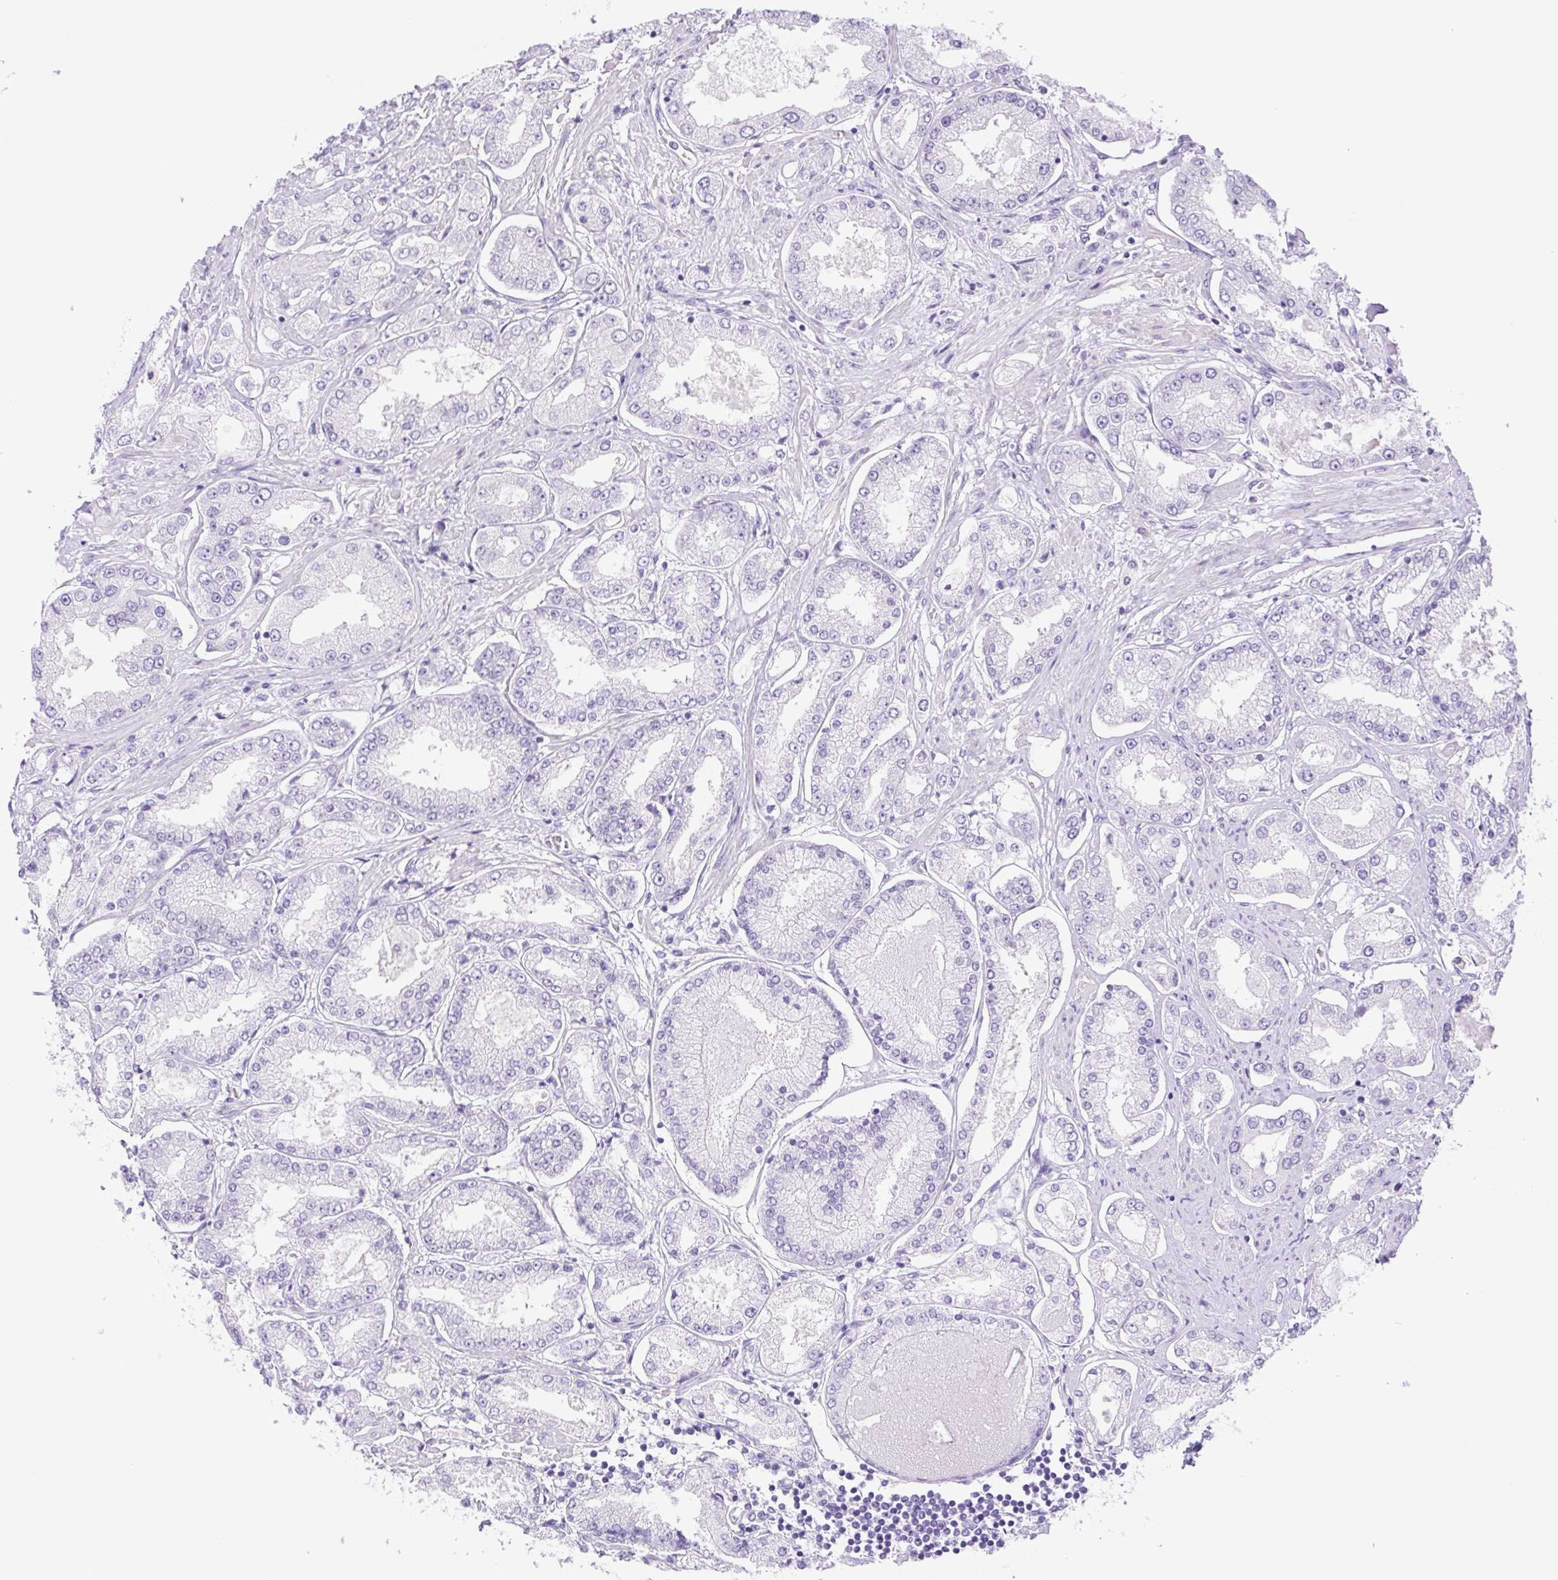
{"staining": {"intensity": "negative", "quantity": "none", "location": "none"}, "tissue": "prostate cancer", "cell_type": "Tumor cells", "image_type": "cancer", "snomed": [{"axis": "morphology", "description": "Adenocarcinoma, High grade"}, {"axis": "topography", "description": "Prostate"}], "caption": "This is a photomicrograph of IHC staining of high-grade adenocarcinoma (prostate), which shows no staining in tumor cells.", "gene": "CDSN", "patient": {"sex": "male", "age": 69}}